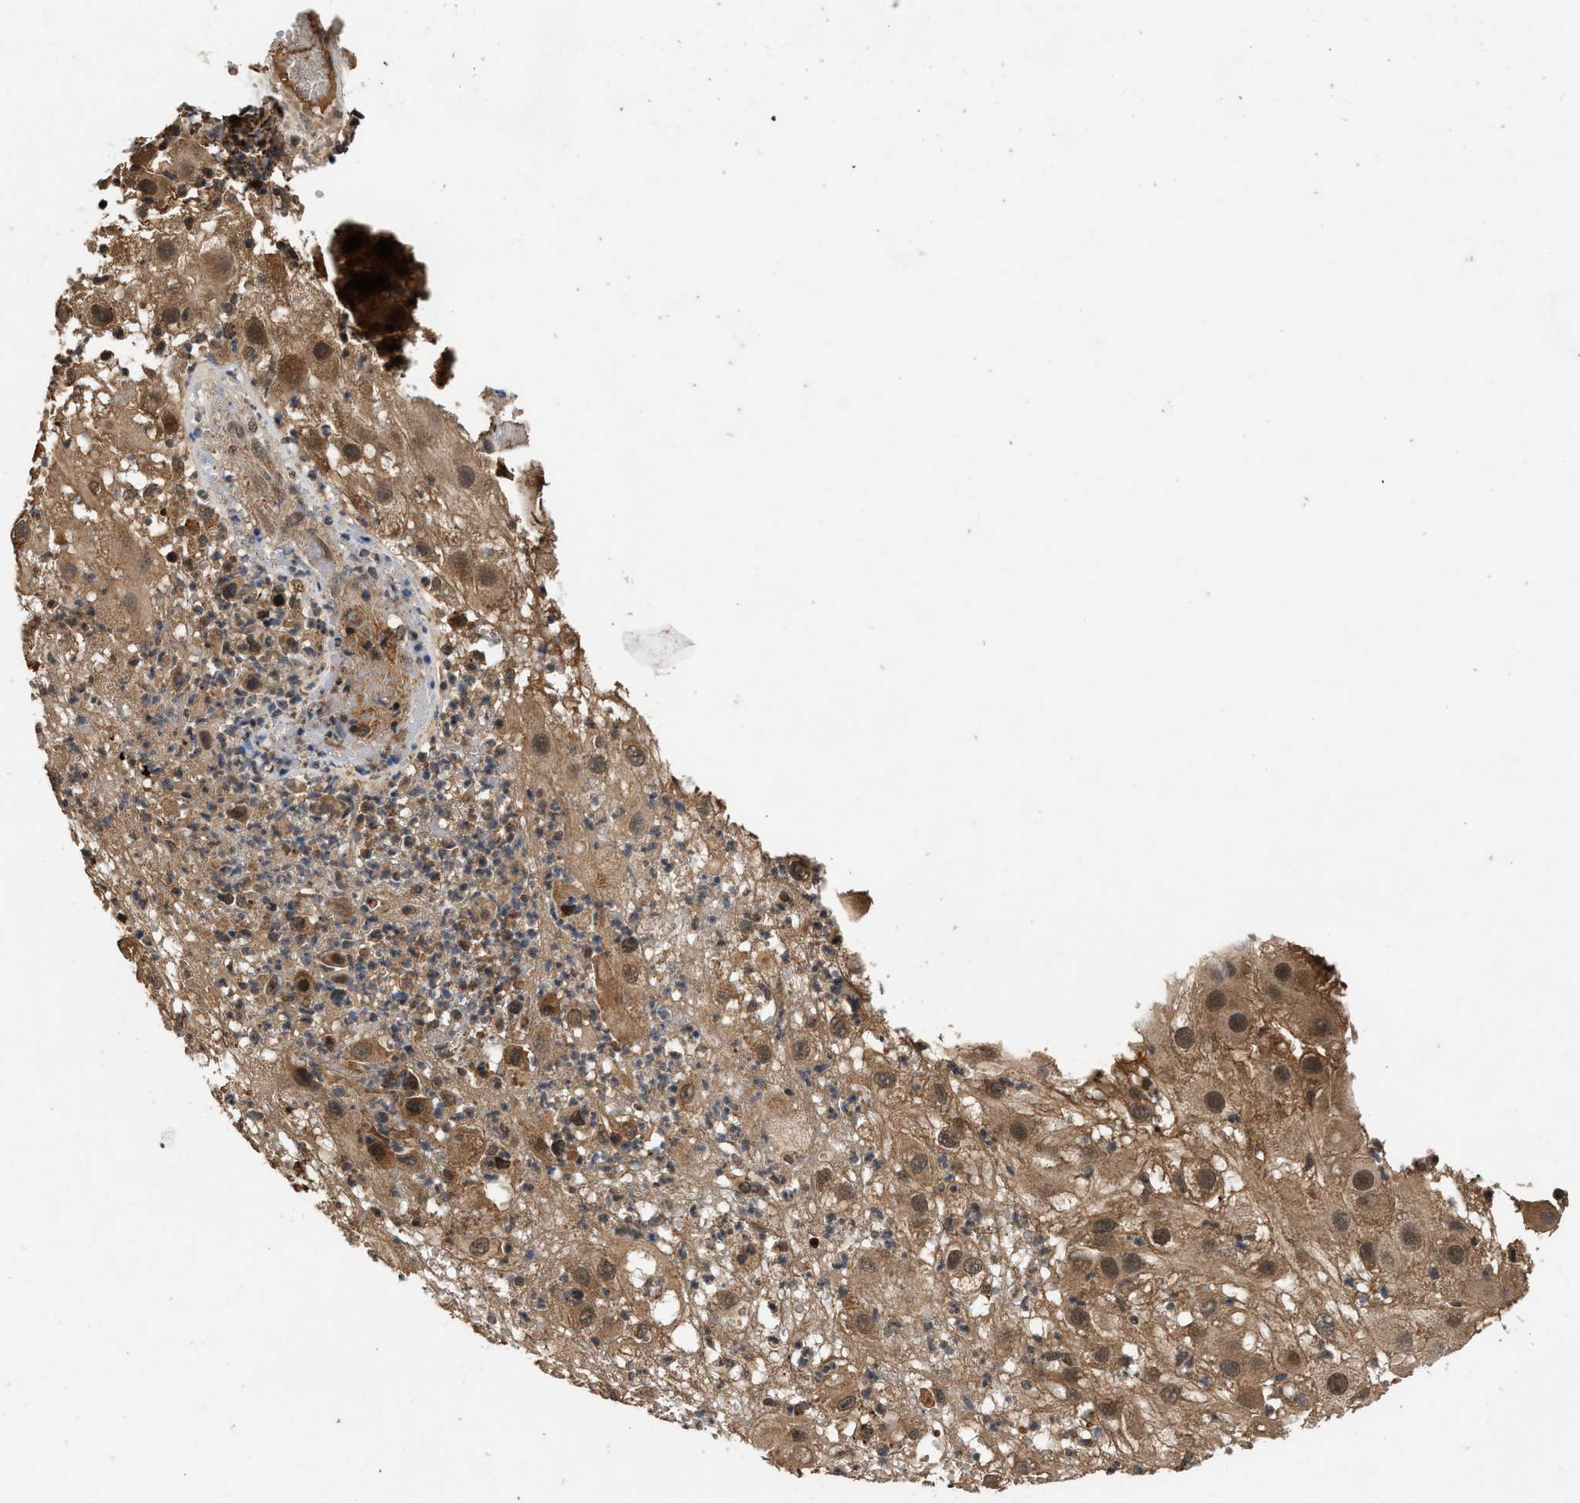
{"staining": {"intensity": "moderate", "quantity": ">75%", "location": "cytoplasmic/membranous,nuclear"}, "tissue": "melanoma", "cell_type": "Tumor cells", "image_type": "cancer", "snomed": [{"axis": "morphology", "description": "Malignant melanoma, NOS"}, {"axis": "topography", "description": "Skin"}], "caption": "Human melanoma stained with a protein marker displays moderate staining in tumor cells.", "gene": "RUSC2", "patient": {"sex": "female", "age": 81}}